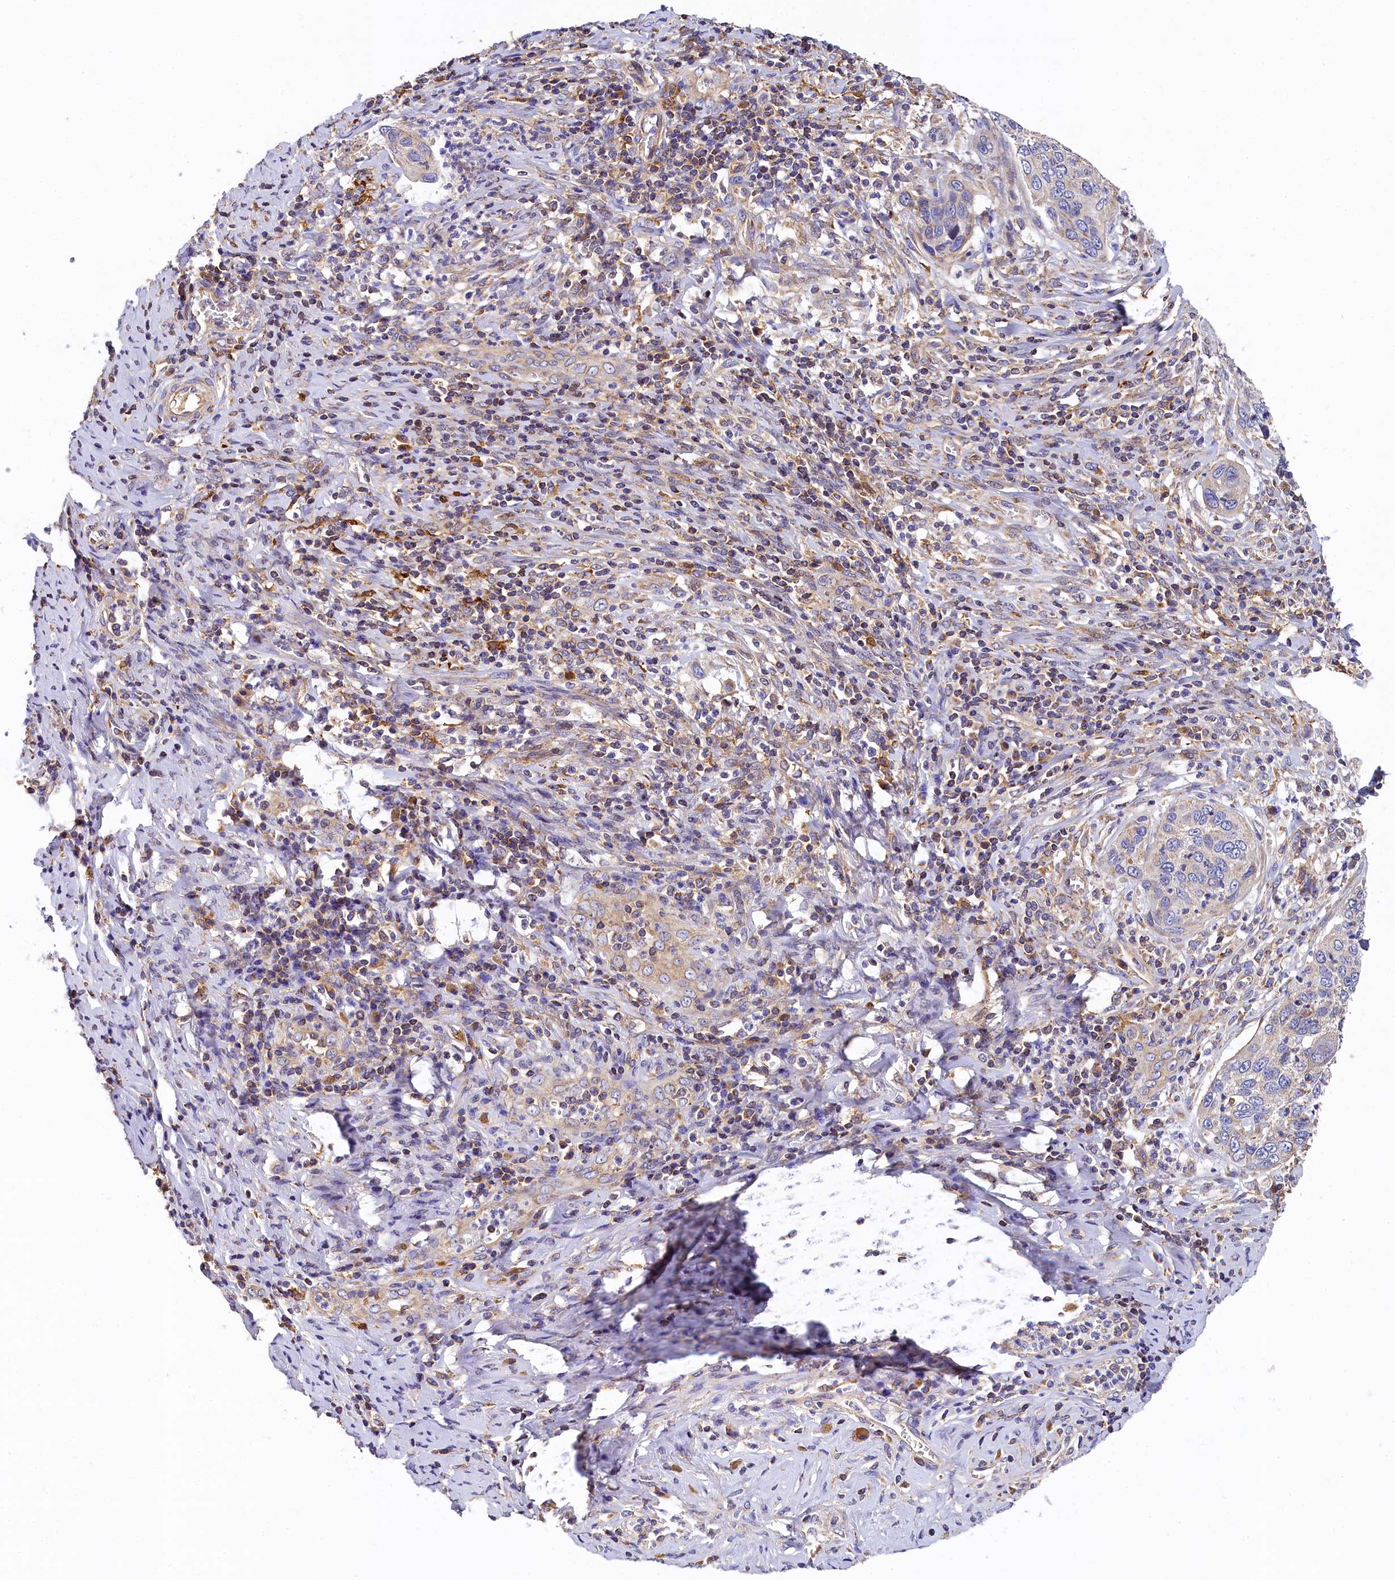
{"staining": {"intensity": "negative", "quantity": "none", "location": "none"}, "tissue": "cervical cancer", "cell_type": "Tumor cells", "image_type": "cancer", "snomed": [{"axis": "morphology", "description": "Squamous cell carcinoma, NOS"}, {"axis": "topography", "description": "Cervix"}], "caption": "Squamous cell carcinoma (cervical) was stained to show a protein in brown. There is no significant expression in tumor cells.", "gene": "SEC31B", "patient": {"sex": "female", "age": 53}}